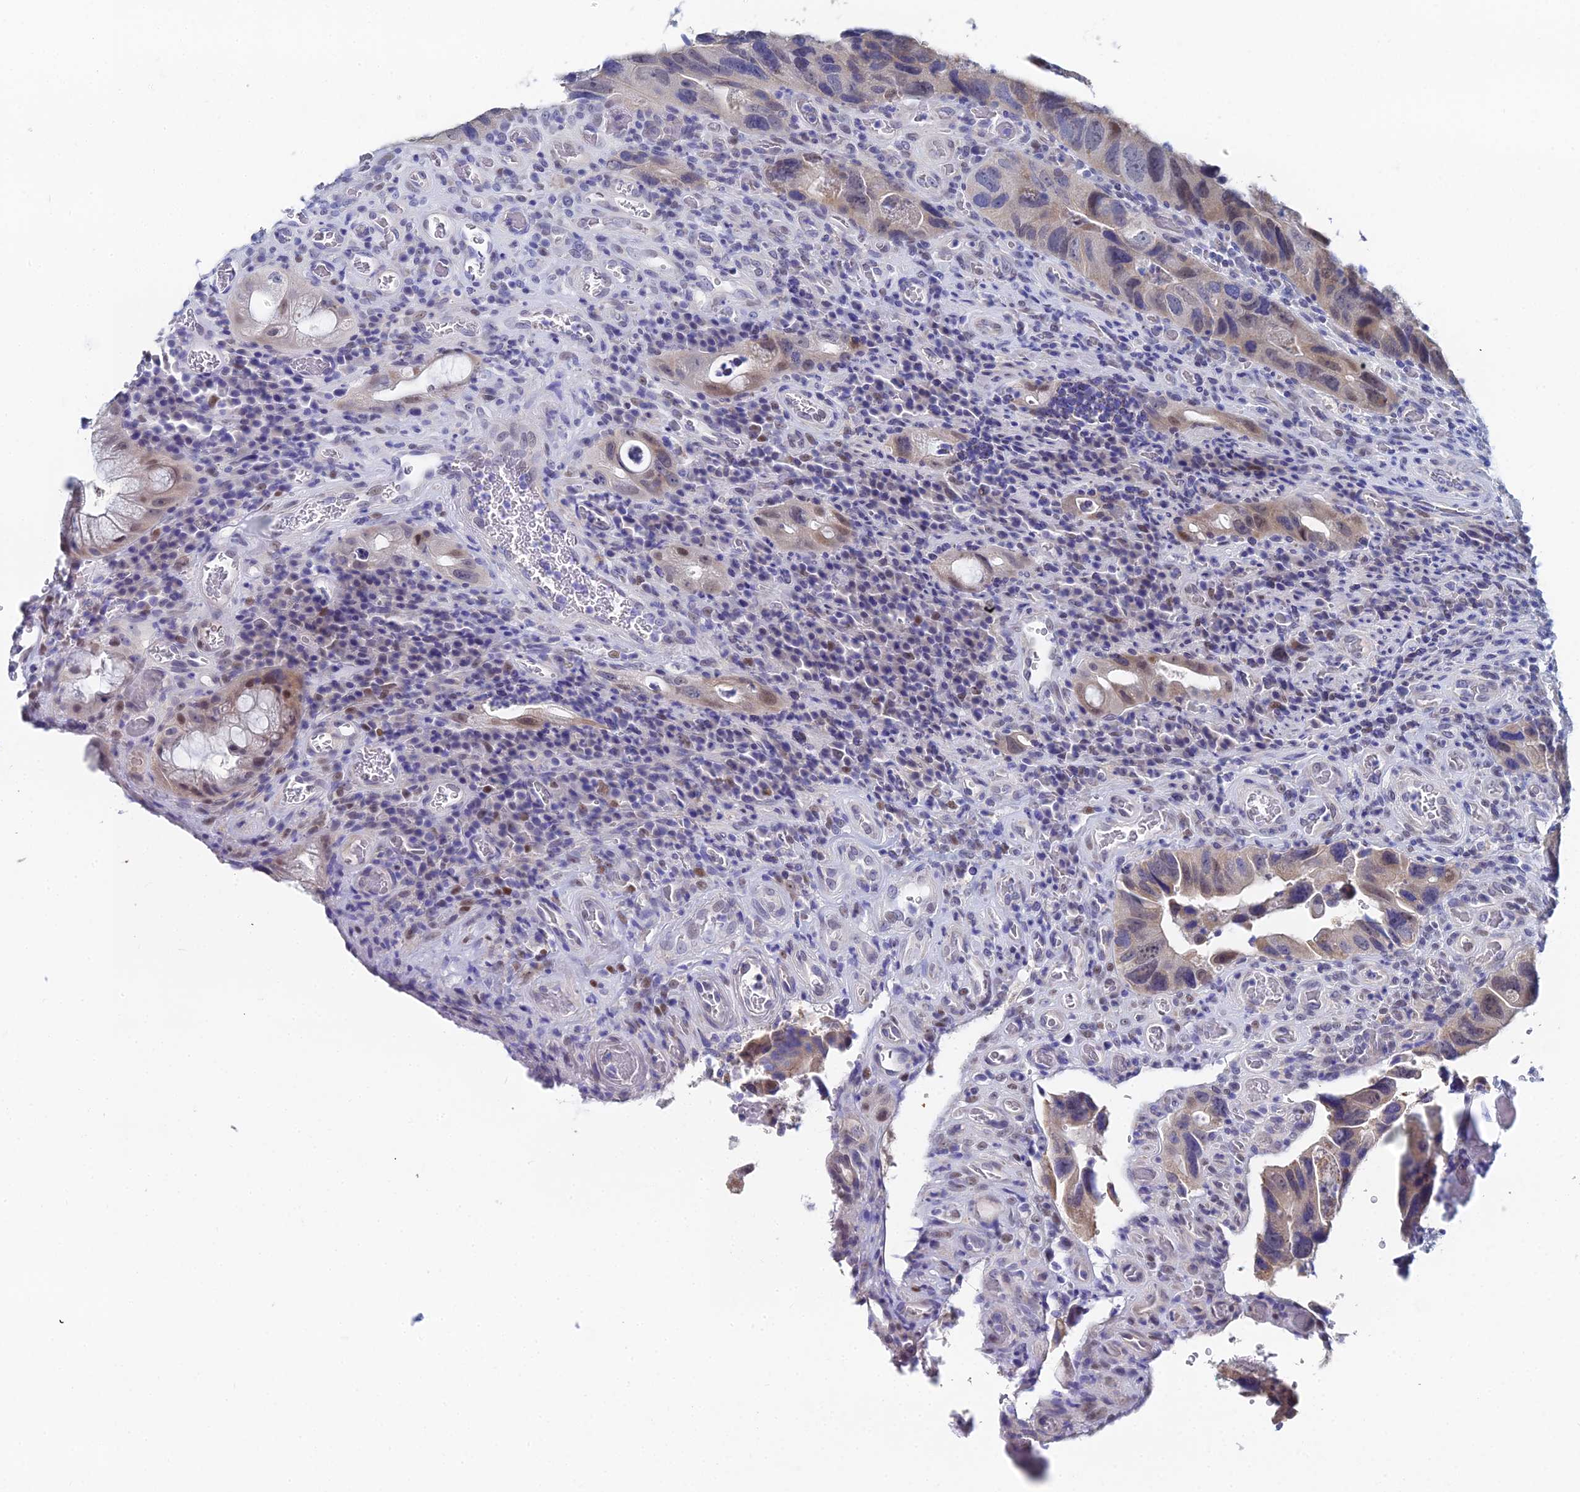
{"staining": {"intensity": "weak", "quantity": "25%-75%", "location": "cytoplasmic/membranous,nuclear"}, "tissue": "colorectal cancer", "cell_type": "Tumor cells", "image_type": "cancer", "snomed": [{"axis": "morphology", "description": "Adenocarcinoma, NOS"}, {"axis": "topography", "description": "Rectum"}], "caption": "Colorectal cancer was stained to show a protein in brown. There is low levels of weak cytoplasmic/membranous and nuclear expression in about 25%-75% of tumor cells. (DAB (3,3'-diaminobenzidine) = brown stain, brightfield microscopy at high magnification).", "gene": "OCM", "patient": {"sex": "male", "age": 63}}